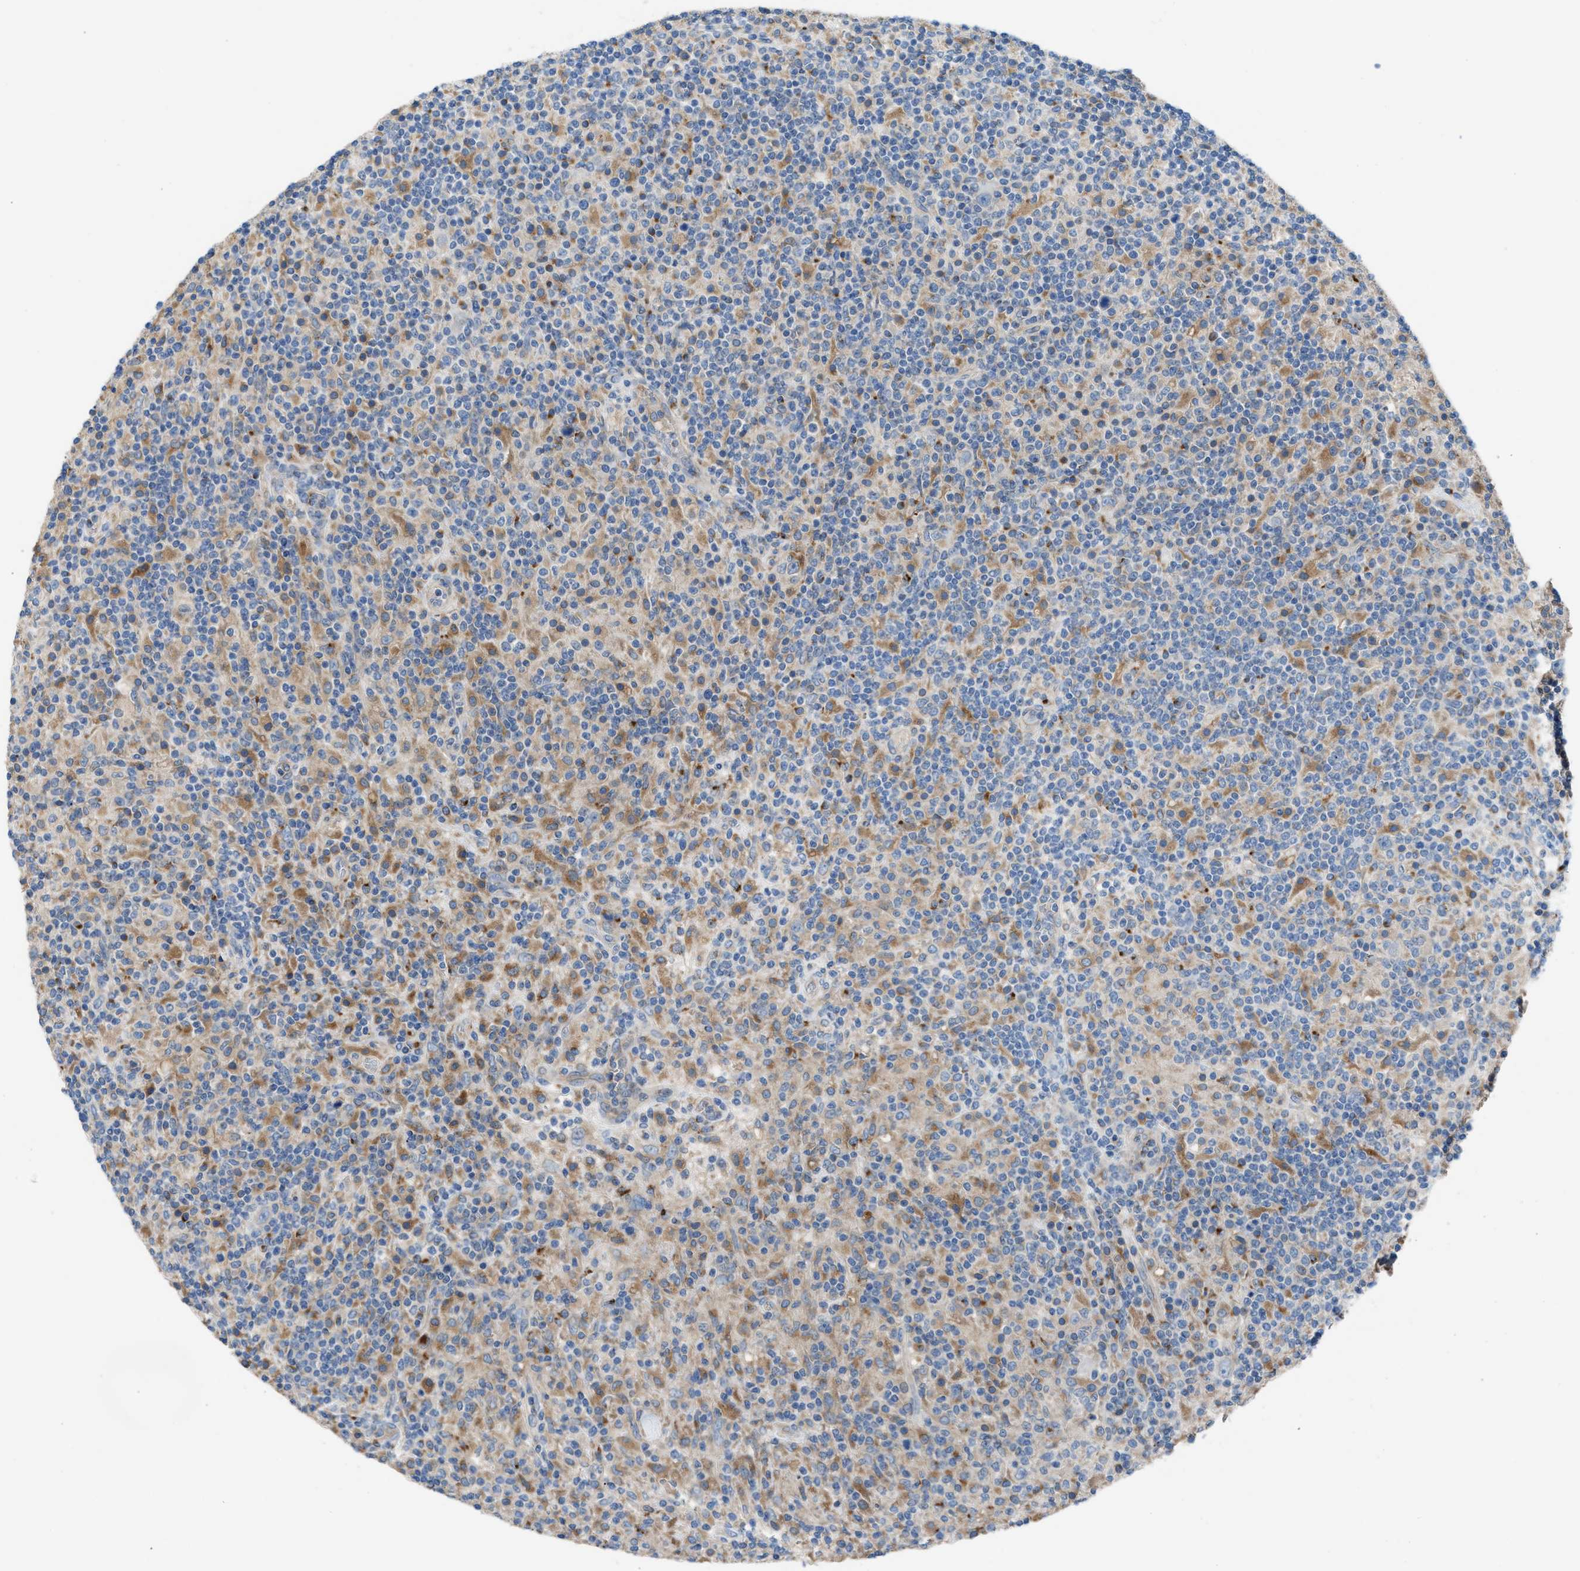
{"staining": {"intensity": "moderate", "quantity": "<25%", "location": "cytoplasmic/membranous"}, "tissue": "lymphoma", "cell_type": "Tumor cells", "image_type": "cancer", "snomed": [{"axis": "morphology", "description": "Hodgkin's disease, NOS"}, {"axis": "topography", "description": "Lymph node"}], "caption": "This histopathology image displays lymphoma stained with immunohistochemistry (IHC) to label a protein in brown. The cytoplasmic/membranous of tumor cells show moderate positivity for the protein. Nuclei are counter-stained blue.", "gene": "AOAH", "patient": {"sex": "male", "age": 70}}